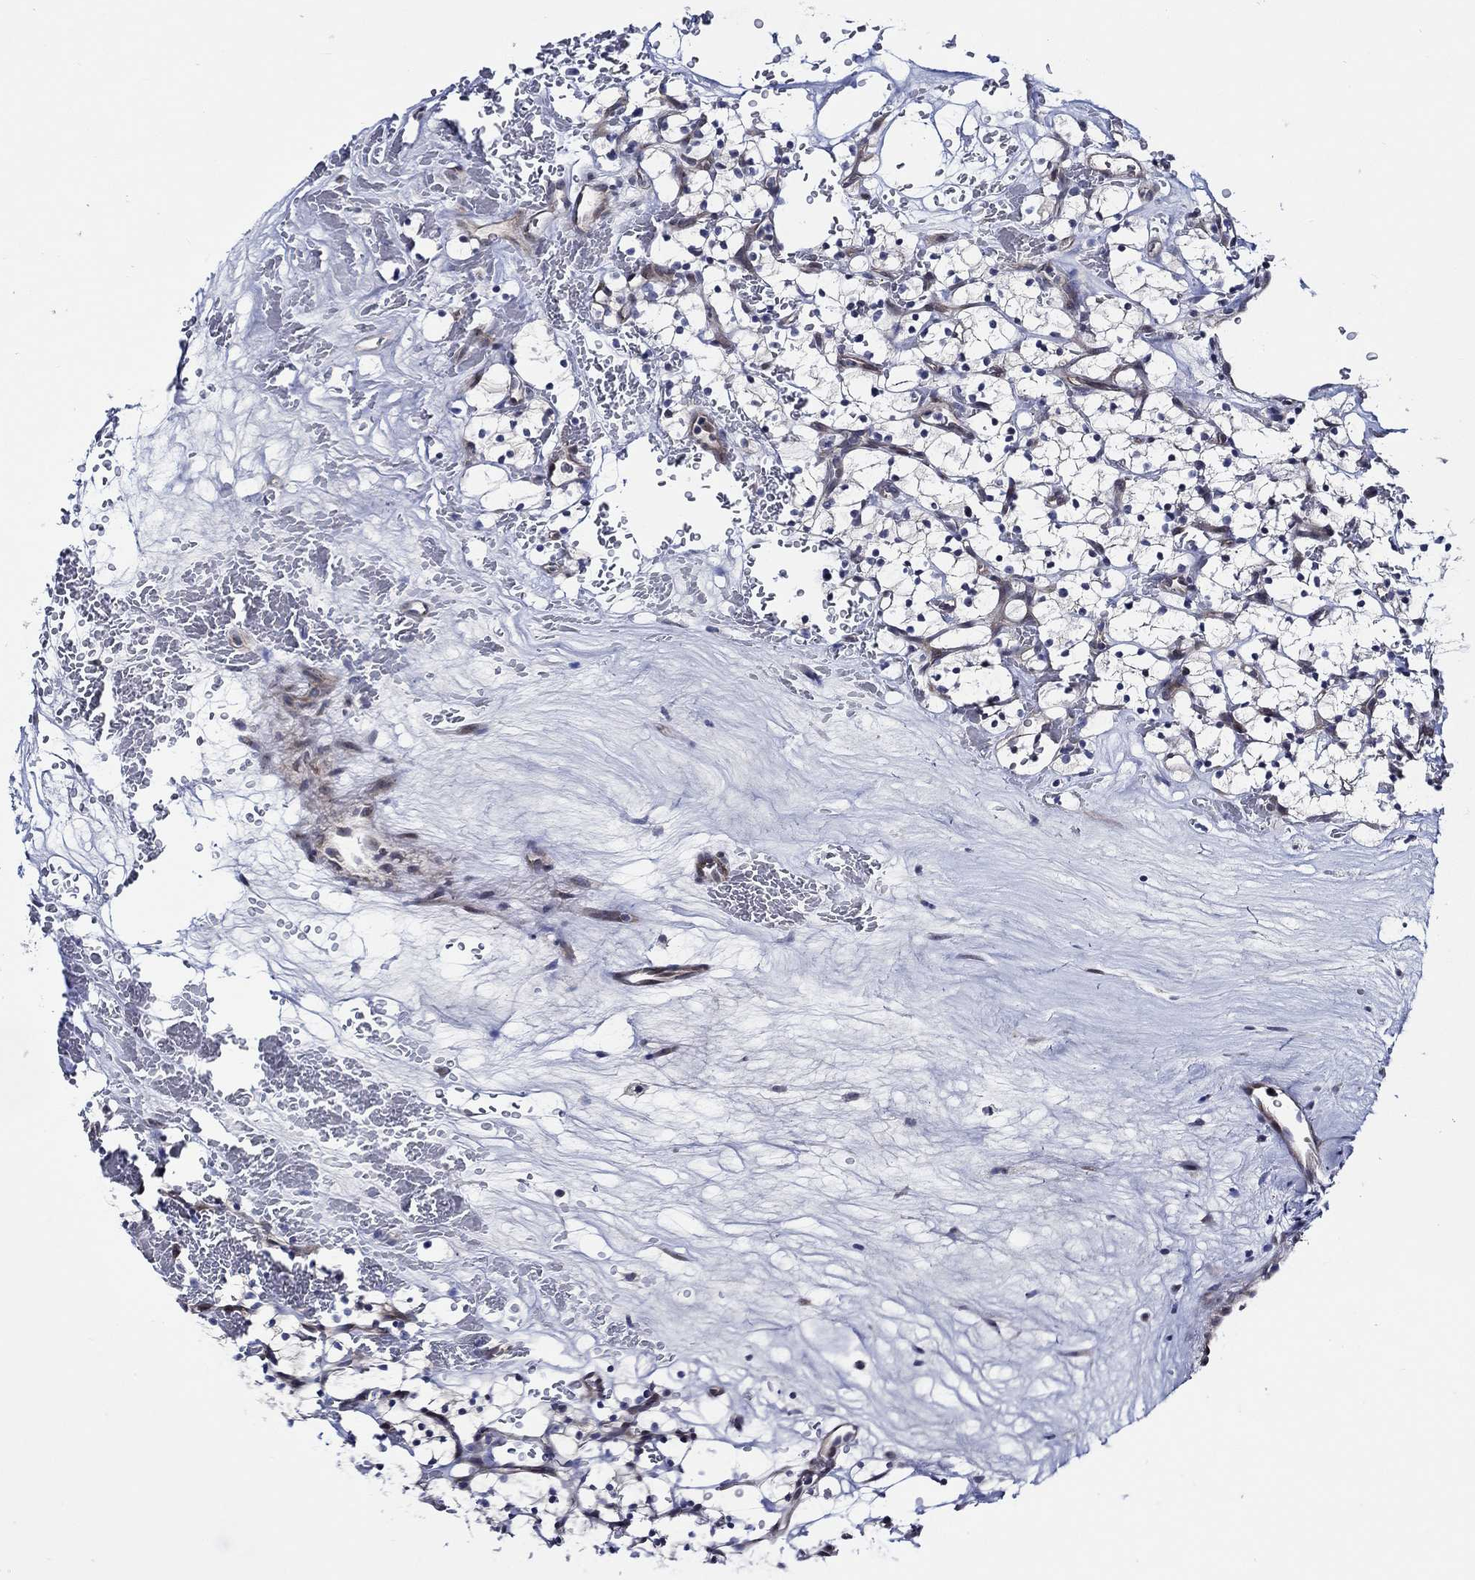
{"staining": {"intensity": "negative", "quantity": "none", "location": "none"}, "tissue": "renal cancer", "cell_type": "Tumor cells", "image_type": "cancer", "snomed": [{"axis": "morphology", "description": "Adenocarcinoma, NOS"}, {"axis": "topography", "description": "Kidney"}], "caption": "IHC of renal adenocarcinoma reveals no positivity in tumor cells. (Stains: DAB immunohistochemistry (IHC) with hematoxylin counter stain, Microscopy: brightfield microscopy at high magnification).", "gene": "C8orf48", "patient": {"sex": "female", "age": 64}}